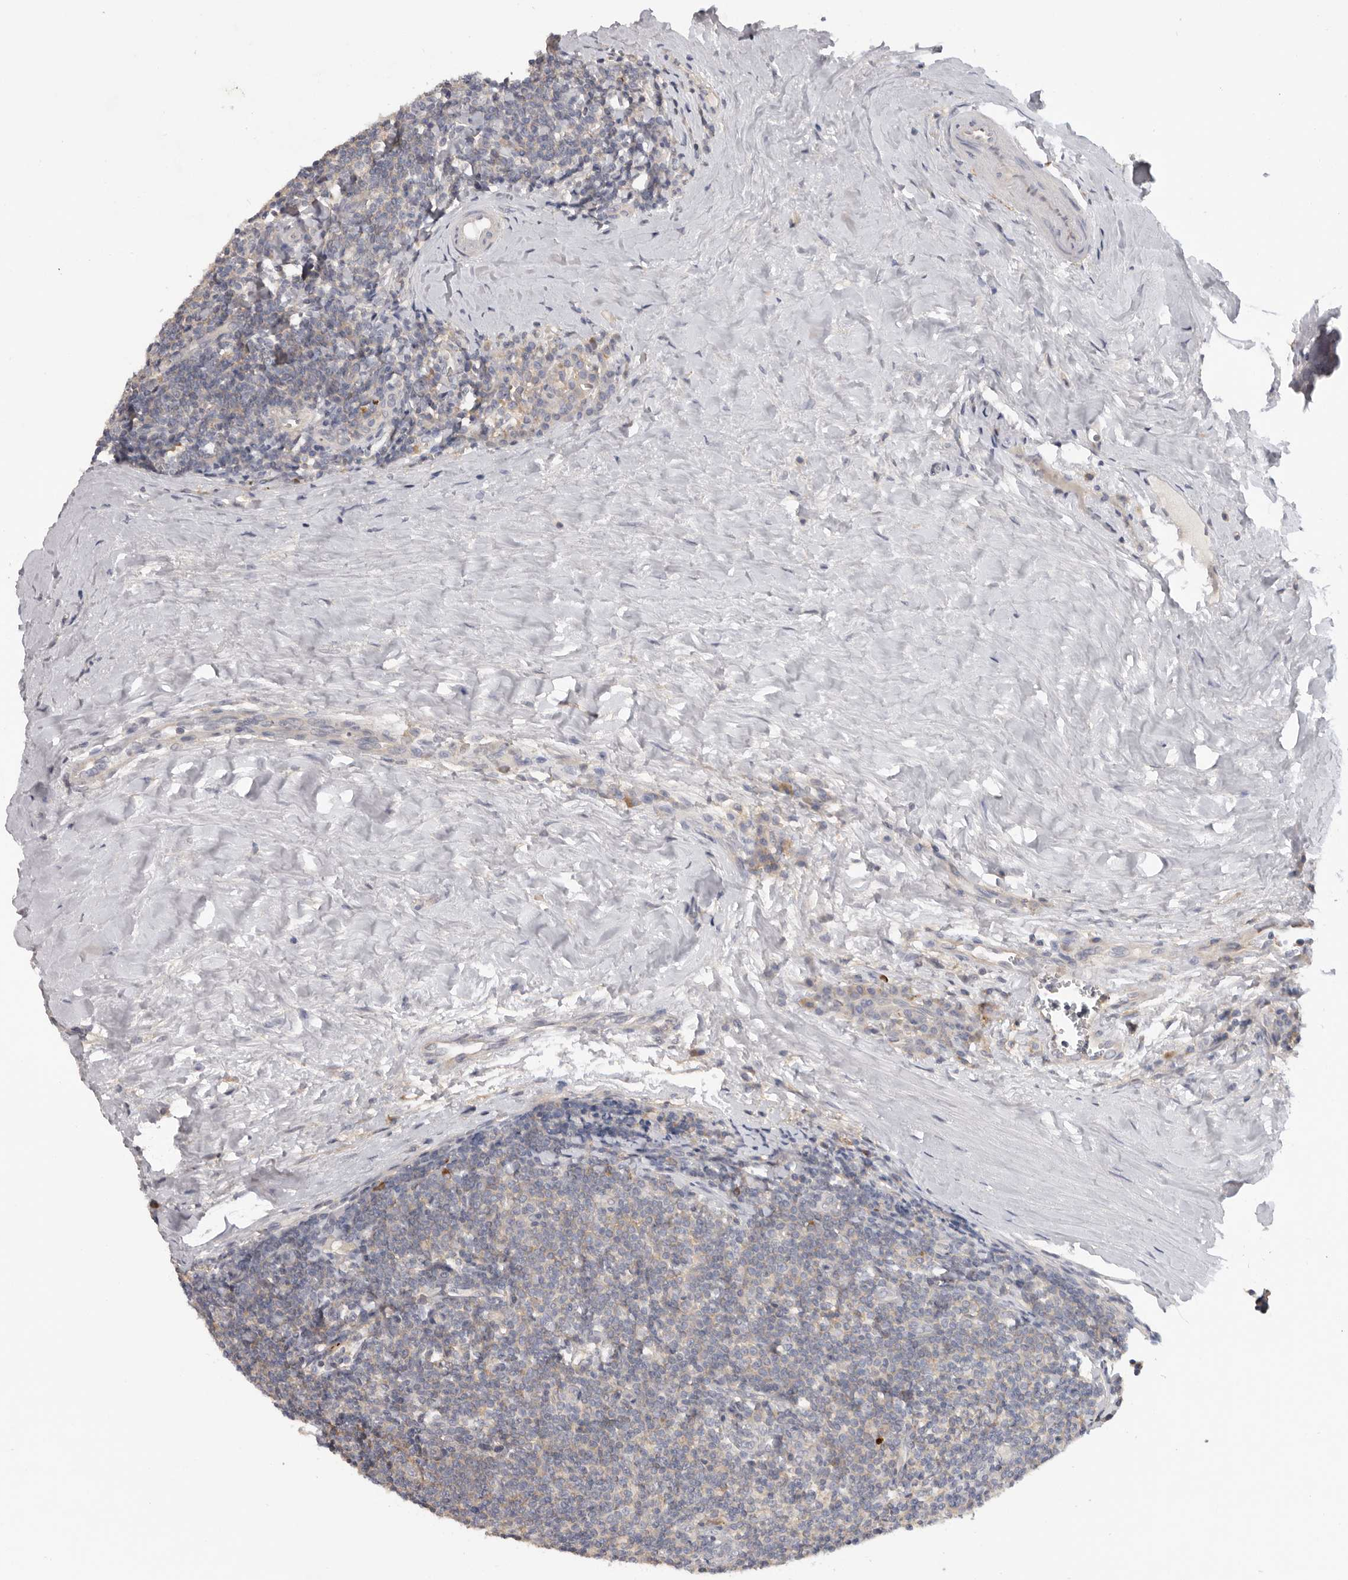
{"staining": {"intensity": "weak", "quantity": "<25%", "location": "cytoplasmic/membranous"}, "tissue": "tonsil", "cell_type": "Germinal center cells", "image_type": "normal", "snomed": [{"axis": "morphology", "description": "Normal tissue, NOS"}, {"axis": "topography", "description": "Tonsil"}], "caption": "Immunohistochemical staining of benign human tonsil demonstrates no significant staining in germinal center cells.", "gene": "WDTC1", "patient": {"sex": "male", "age": 27}}